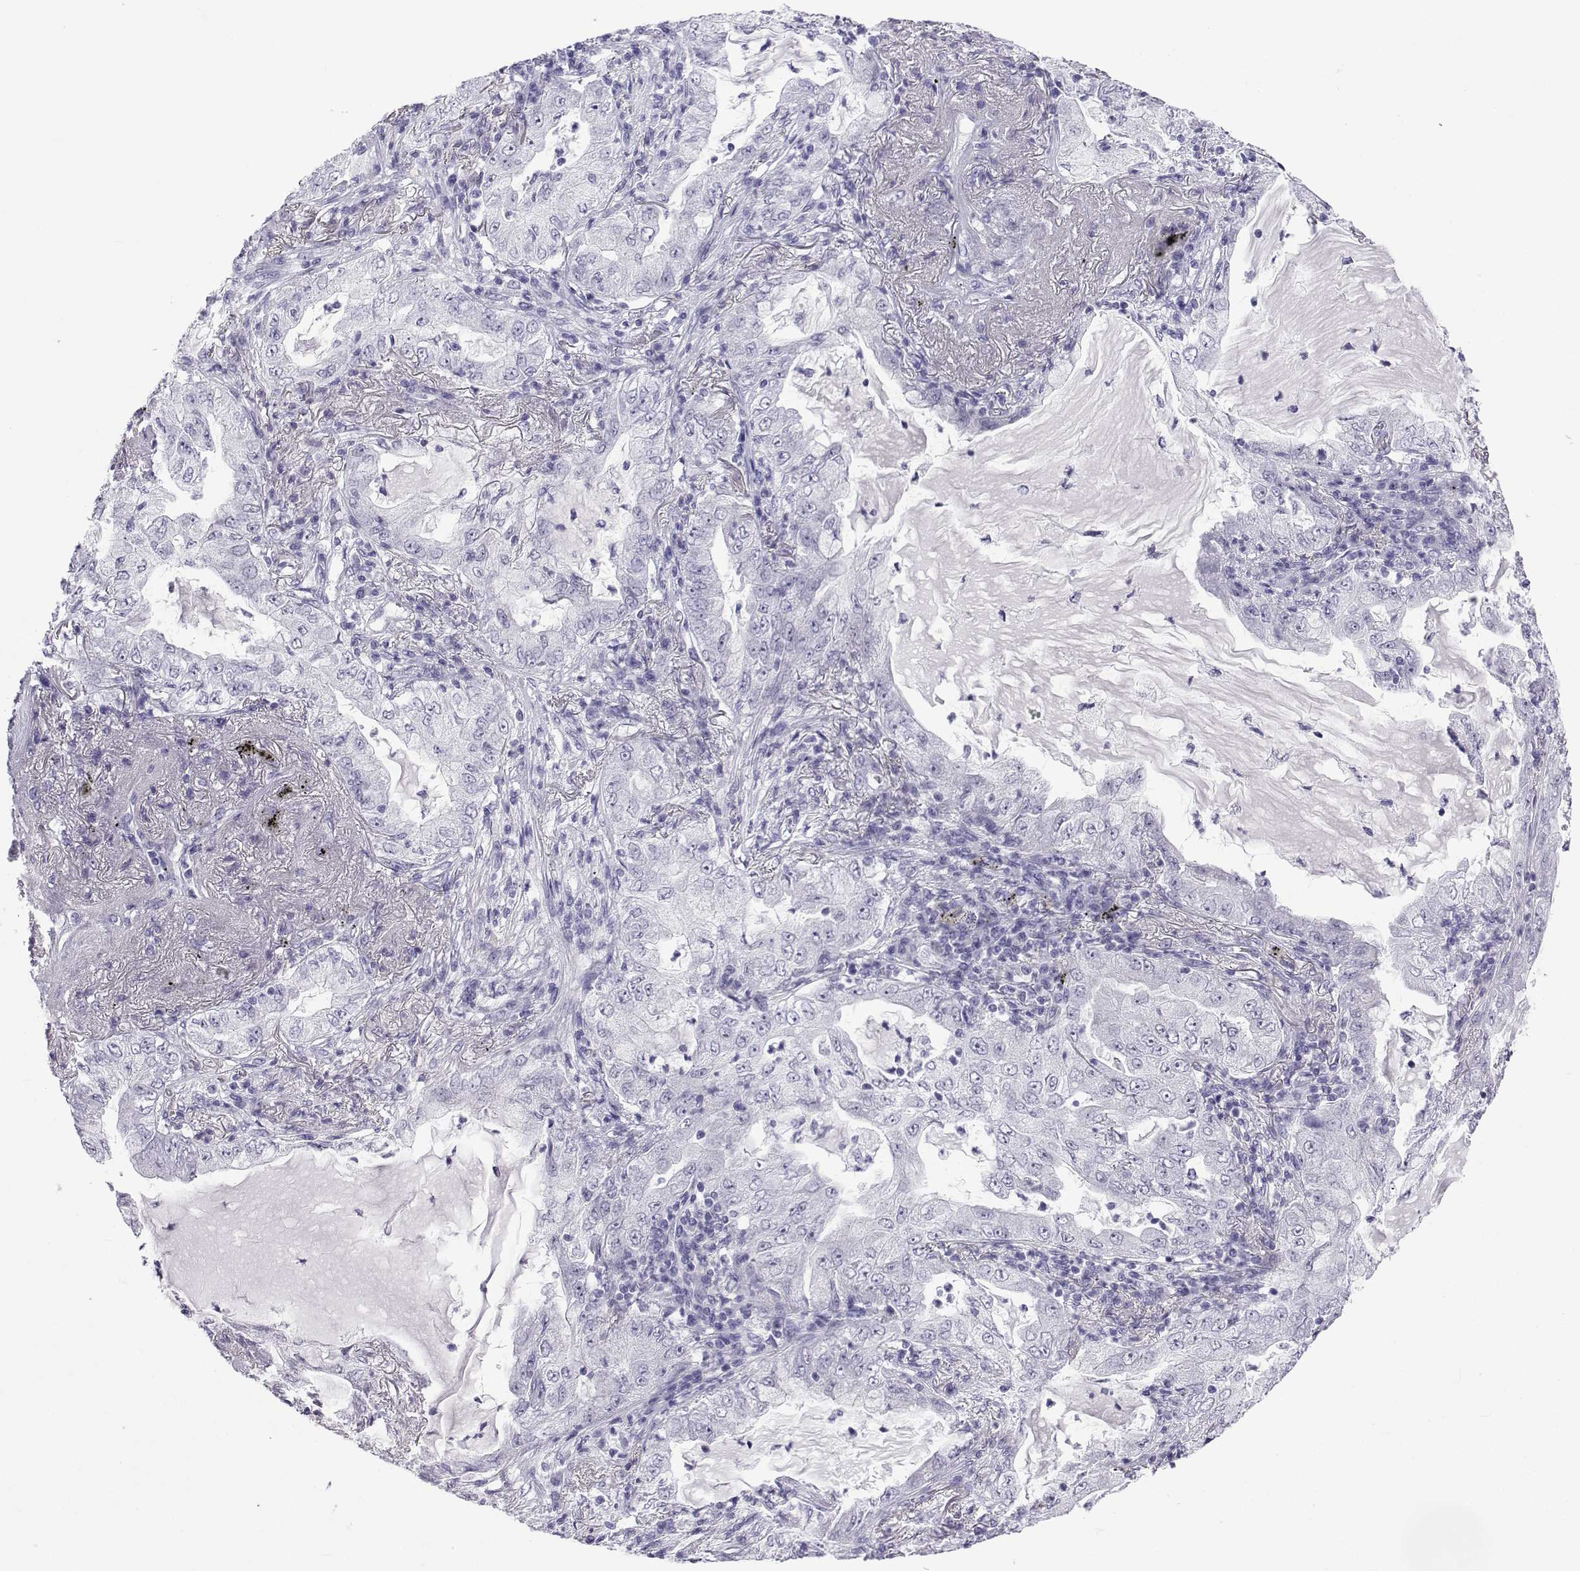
{"staining": {"intensity": "negative", "quantity": "none", "location": "none"}, "tissue": "lung cancer", "cell_type": "Tumor cells", "image_type": "cancer", "snomed": [{"axis": "morphology", "description": "Adenocarcinoma, NOS"}, {"axis": "topography", "description": "Lung"}], "caption": "There is no significant positivity in tumor cells of lung cancer (adenocarcinoma).", "gene": "ACTL7A", "patient": {"sex": "female", "age": 73}}